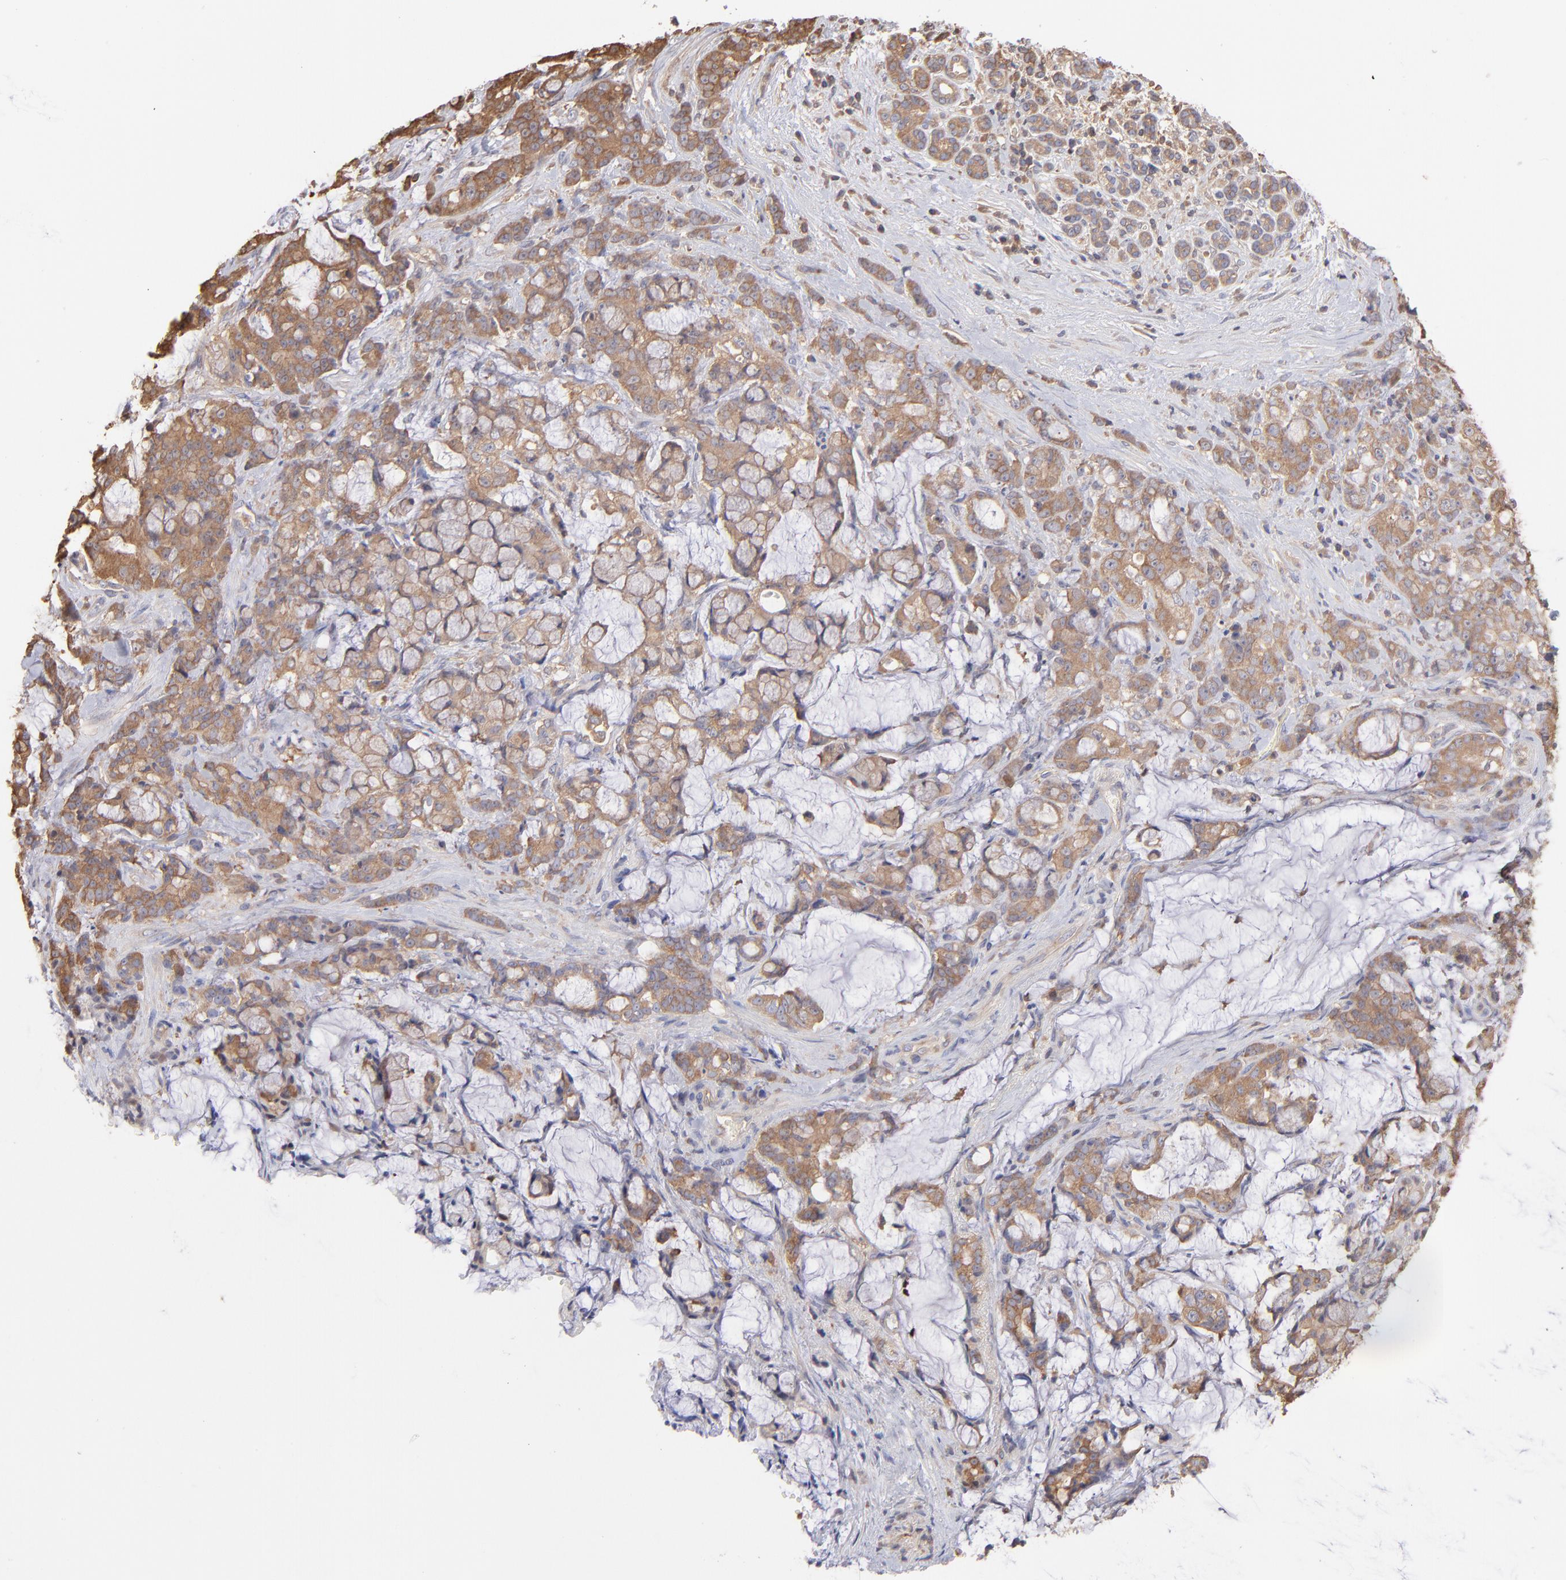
{"staining": {"intensity": "strong", "quantity": ">75%", "location": "cytoplasmic/membranous"}, "tissue": "pancreatic cancer", "cell_type": "Tumor cells", "image_type": "cancer", "snomed": [{"axis": "morphology", "description": "Adenocarcinoma, NOS"}, {"axis": "topography", "description": "Pancreas"}], "caption": "This is a micrograph of immunohistochemistry staining of pancreatic cancer (adenocarcinoma), which shows strong staining in the cytoplasmic/membranous of tumor cells.", "gene": "MAP2K2", "patient": {"sex": "female", "age": 73}}